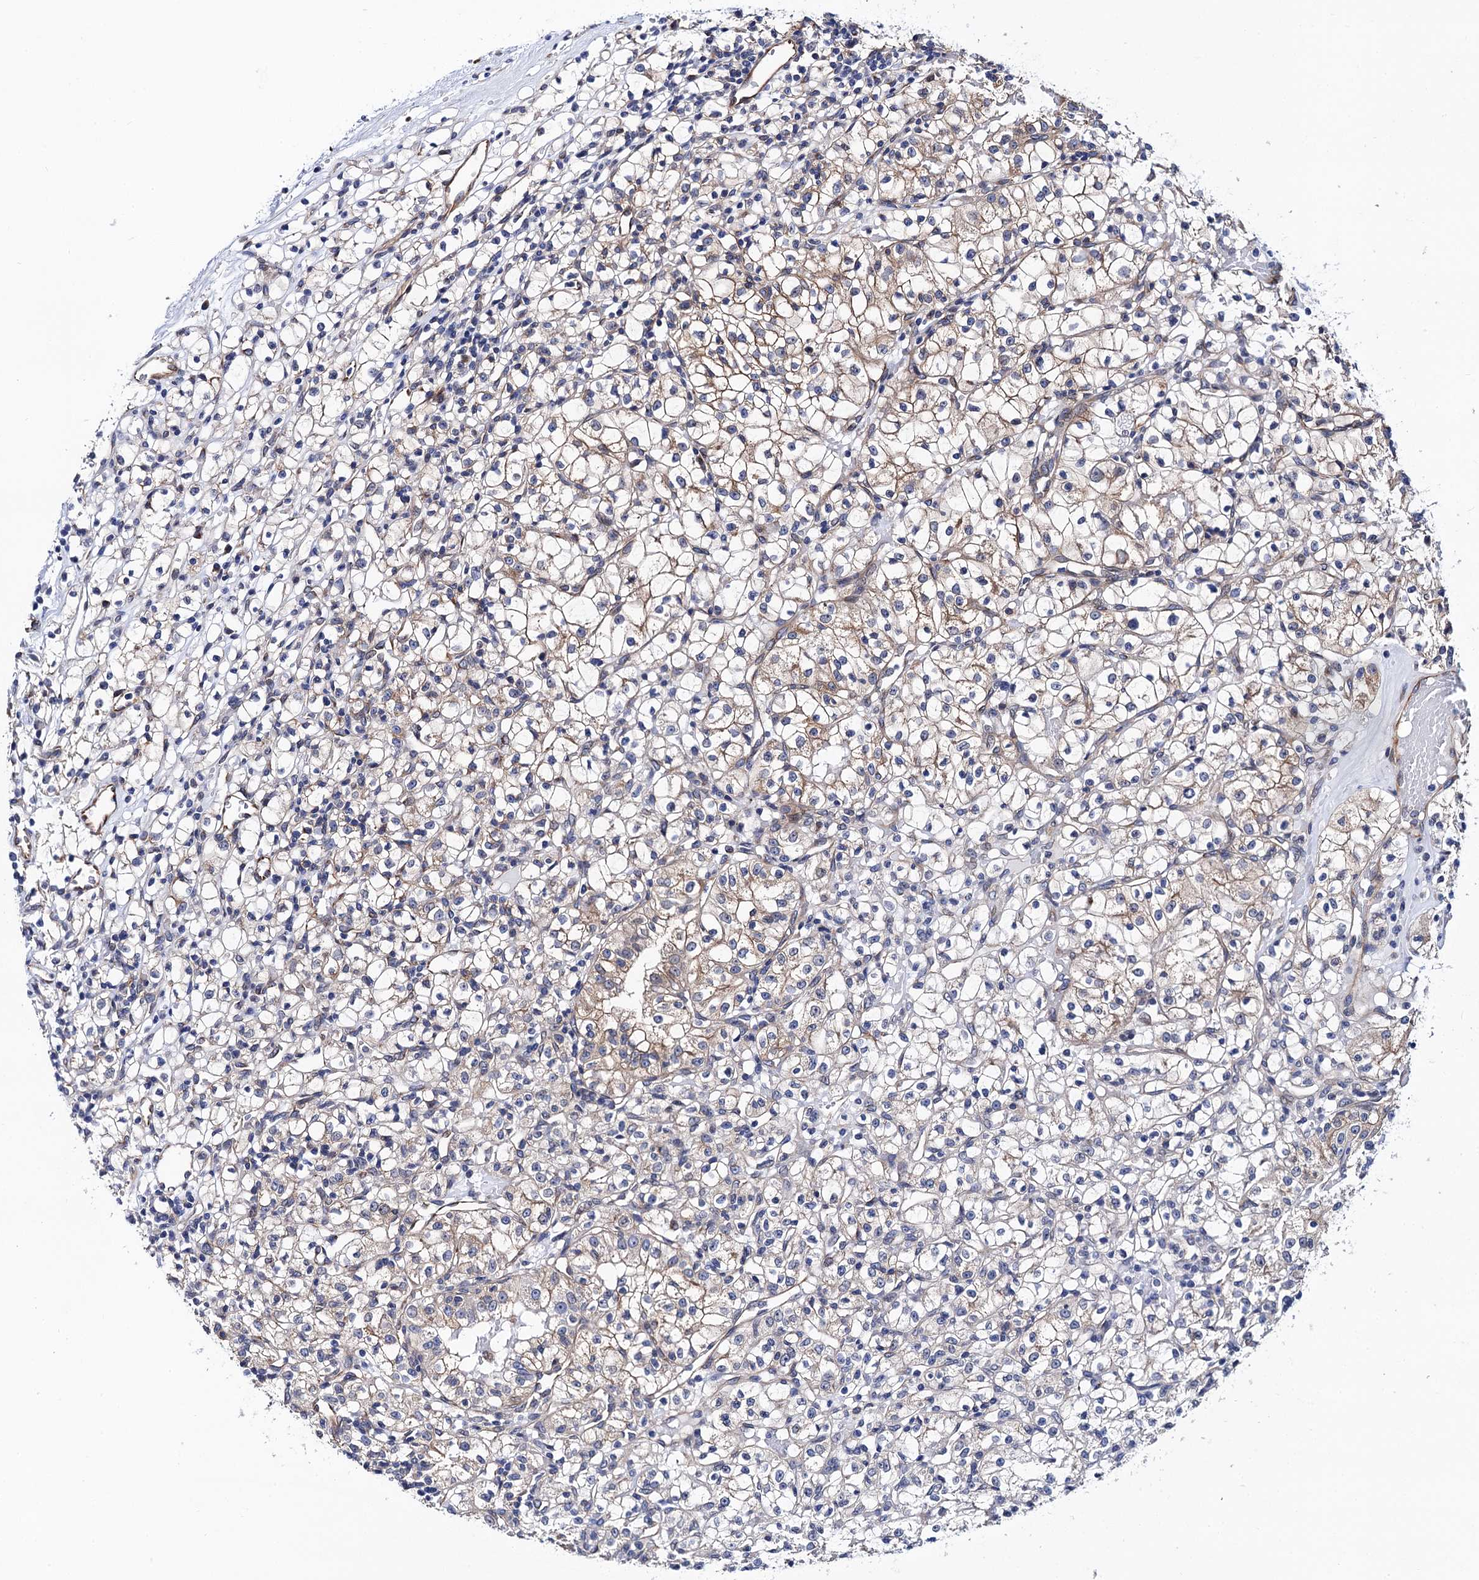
{"staining": {"intensity": "weak", "quantity": "<25%", "location": "cytoplasmic/membranous"}, "tissue": "renal cancer", "cell_type": "Tumor cells", "image_type": "cancer", "snomed": [{"axis": "morphology", "description": "Adenocarcinoma, NOS"}, {"axis": "topography", "description": "Kidney"}], "caption": "The immunohistochemistry micrograph has no significant staining in tumor cells of renal cancer tissue. (DAB immunohistochemistry with hematoxylin counter stain).", "gene": "ZDHHC18", "patient": {"sex": "female", "age": 59}}